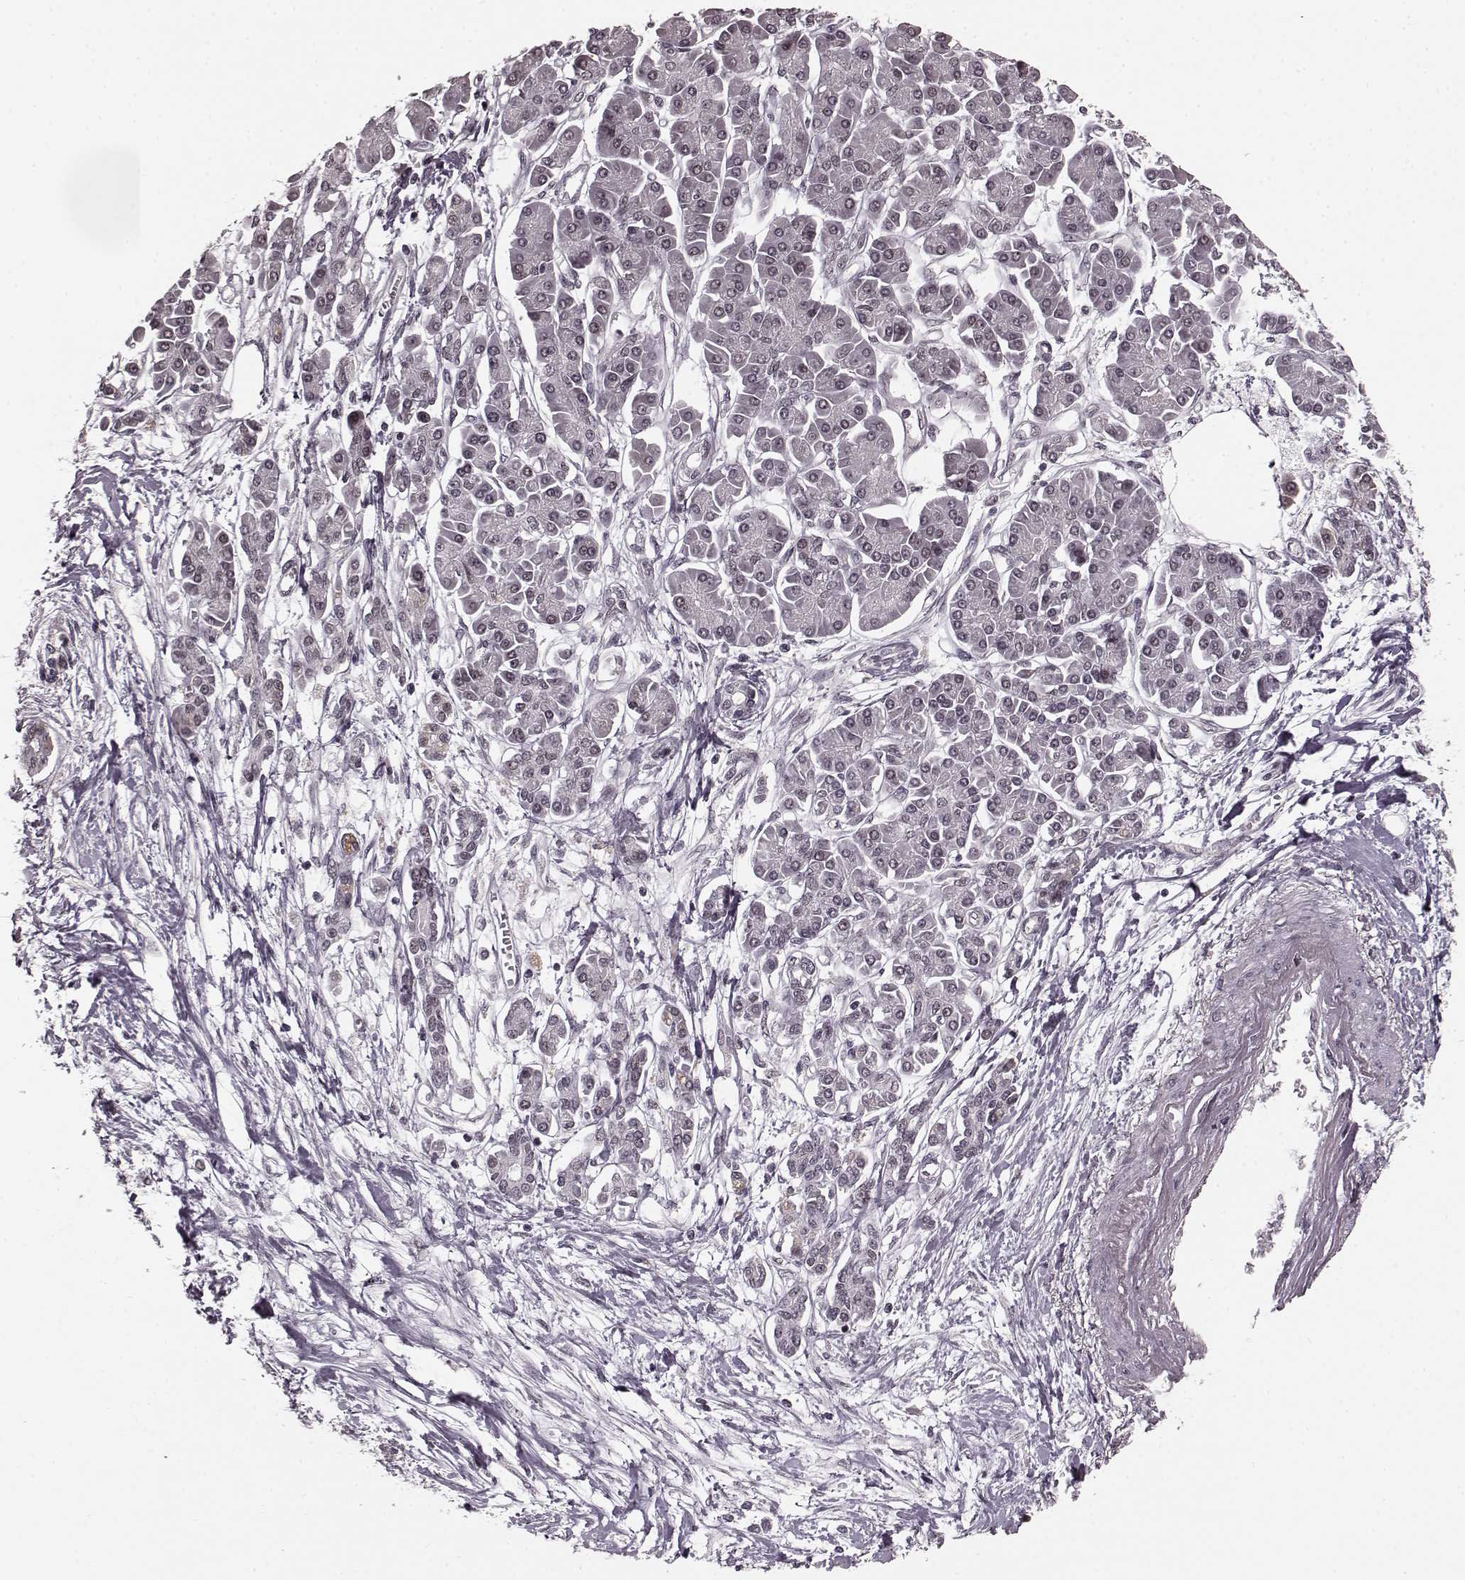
{"staining": {"intensity": "negative", "quantity": "none", "location": "none"}, "tissue": "pancreatic cancer", "cell_type": "Tumor cells", "image_type": "cancer", "snomed": [{"axis": "morphology", "description": "Adenocarcinoma, NOS"}, {"axis": "topography", "description": "Pancreas"}], "caption": "High magnification brightfield microscopy of pancreatic adenocarcinoma stained with DAB (brown) and counterstained with hematoxylin (blue): tumor cells show no significant expression. (Brightfield microscopy of DAB (3,3'-diaminobenzidine) immunohistochemistry (IHC) at high magnification).", "gene": "PLCB4", "patient": {"sex": "female", "age": 77}}